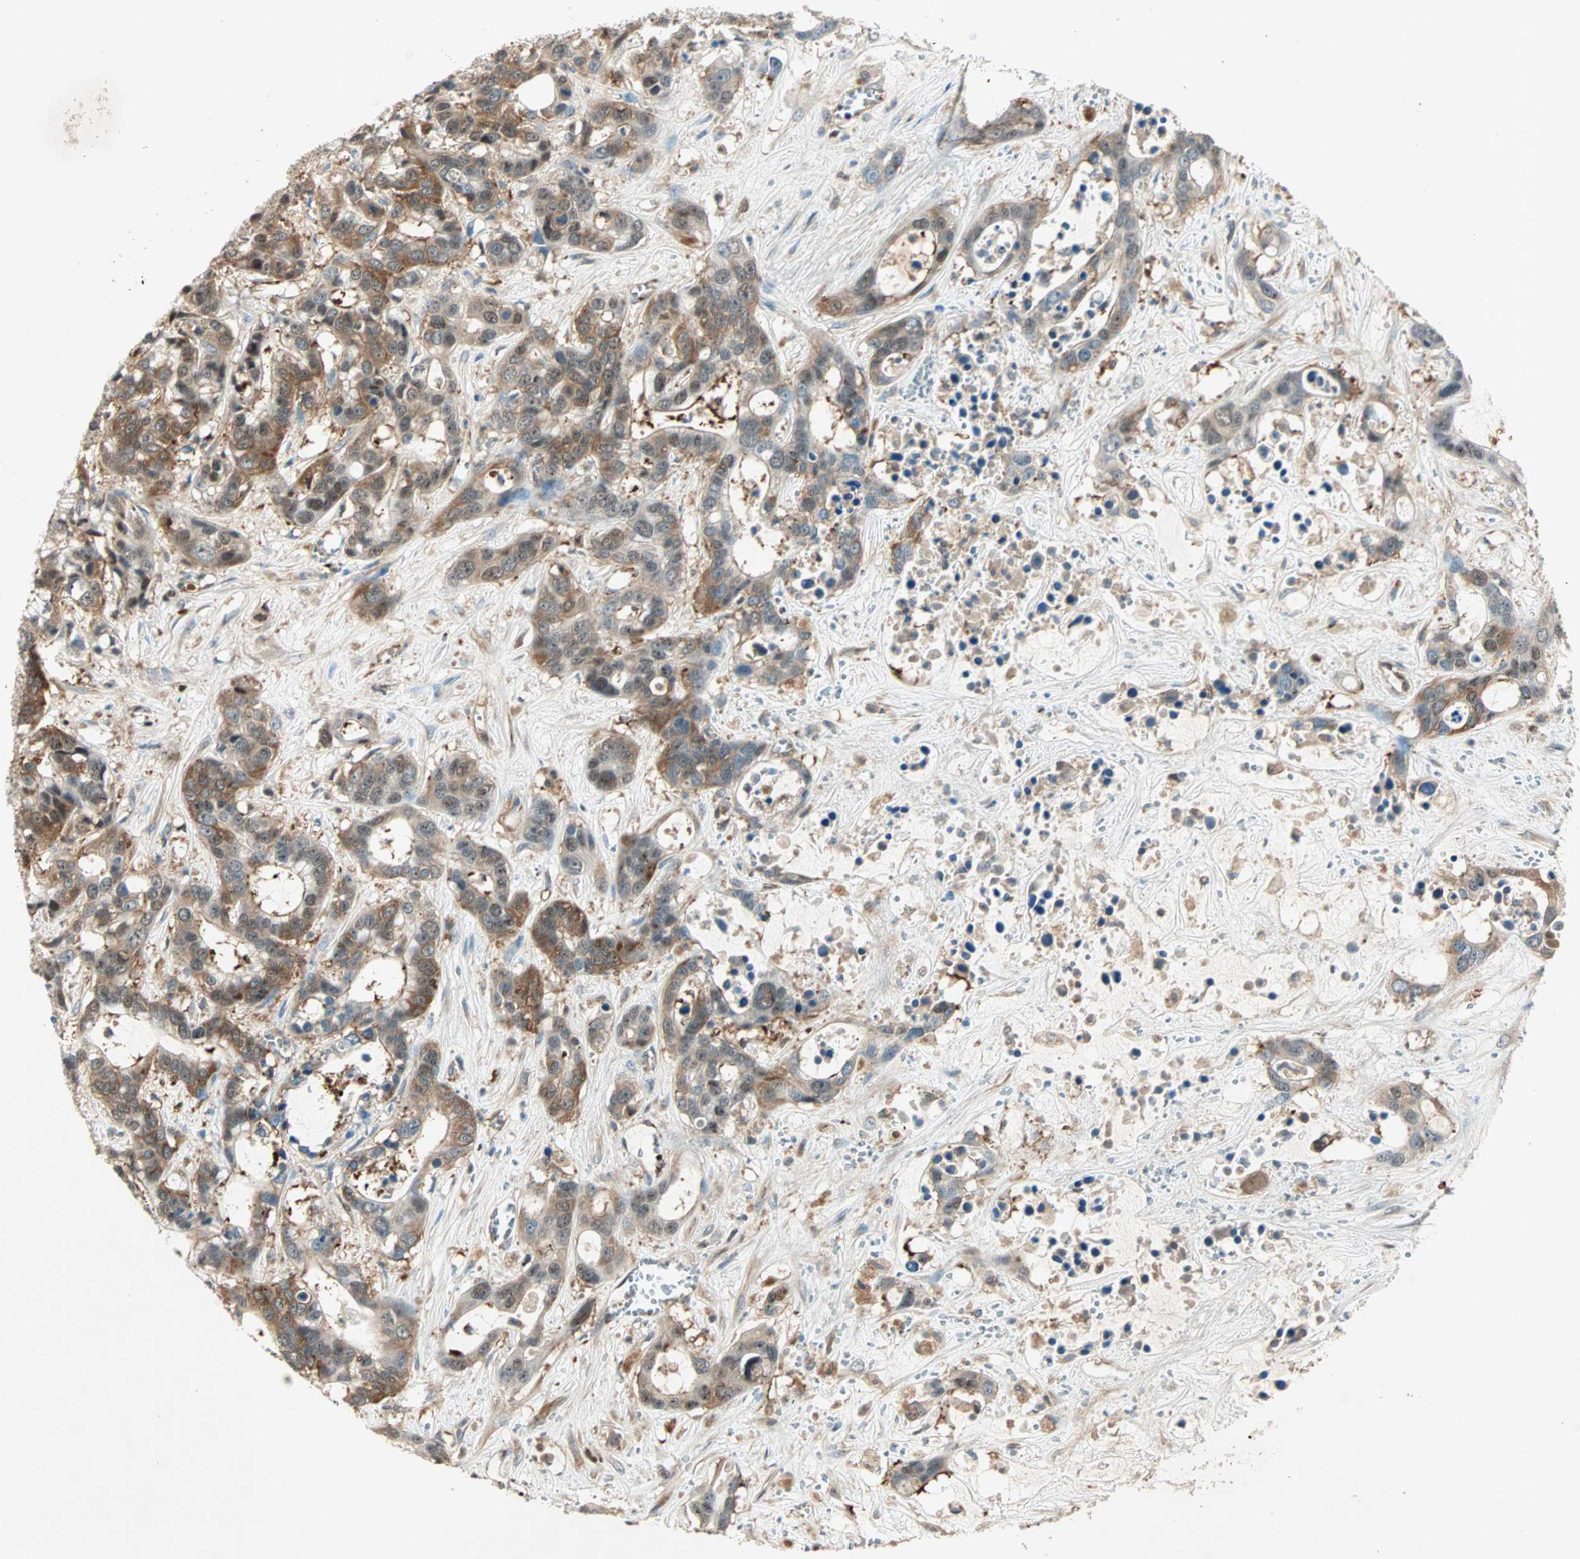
{"staining": {"intensity": "moderate", "quantity": ">75%", "location": "cytoplasmic/membranous,nuclear"}, "tissue": "liver cancer", "cell_type": "Tumor cells", "image_type": "cancer", "snomed": [{"axis": "morphology", "description": "Cholangiocarcinoma"}, {"axis": "topography", "description": "Liver"}], "caption": "Moderate cytoplasmic/membranous and nuclear protein expression is seen in about >75% of tumor cells in liver cancer.", "gene": "TEC", "patient": {"sex": "female", "age": 65}}